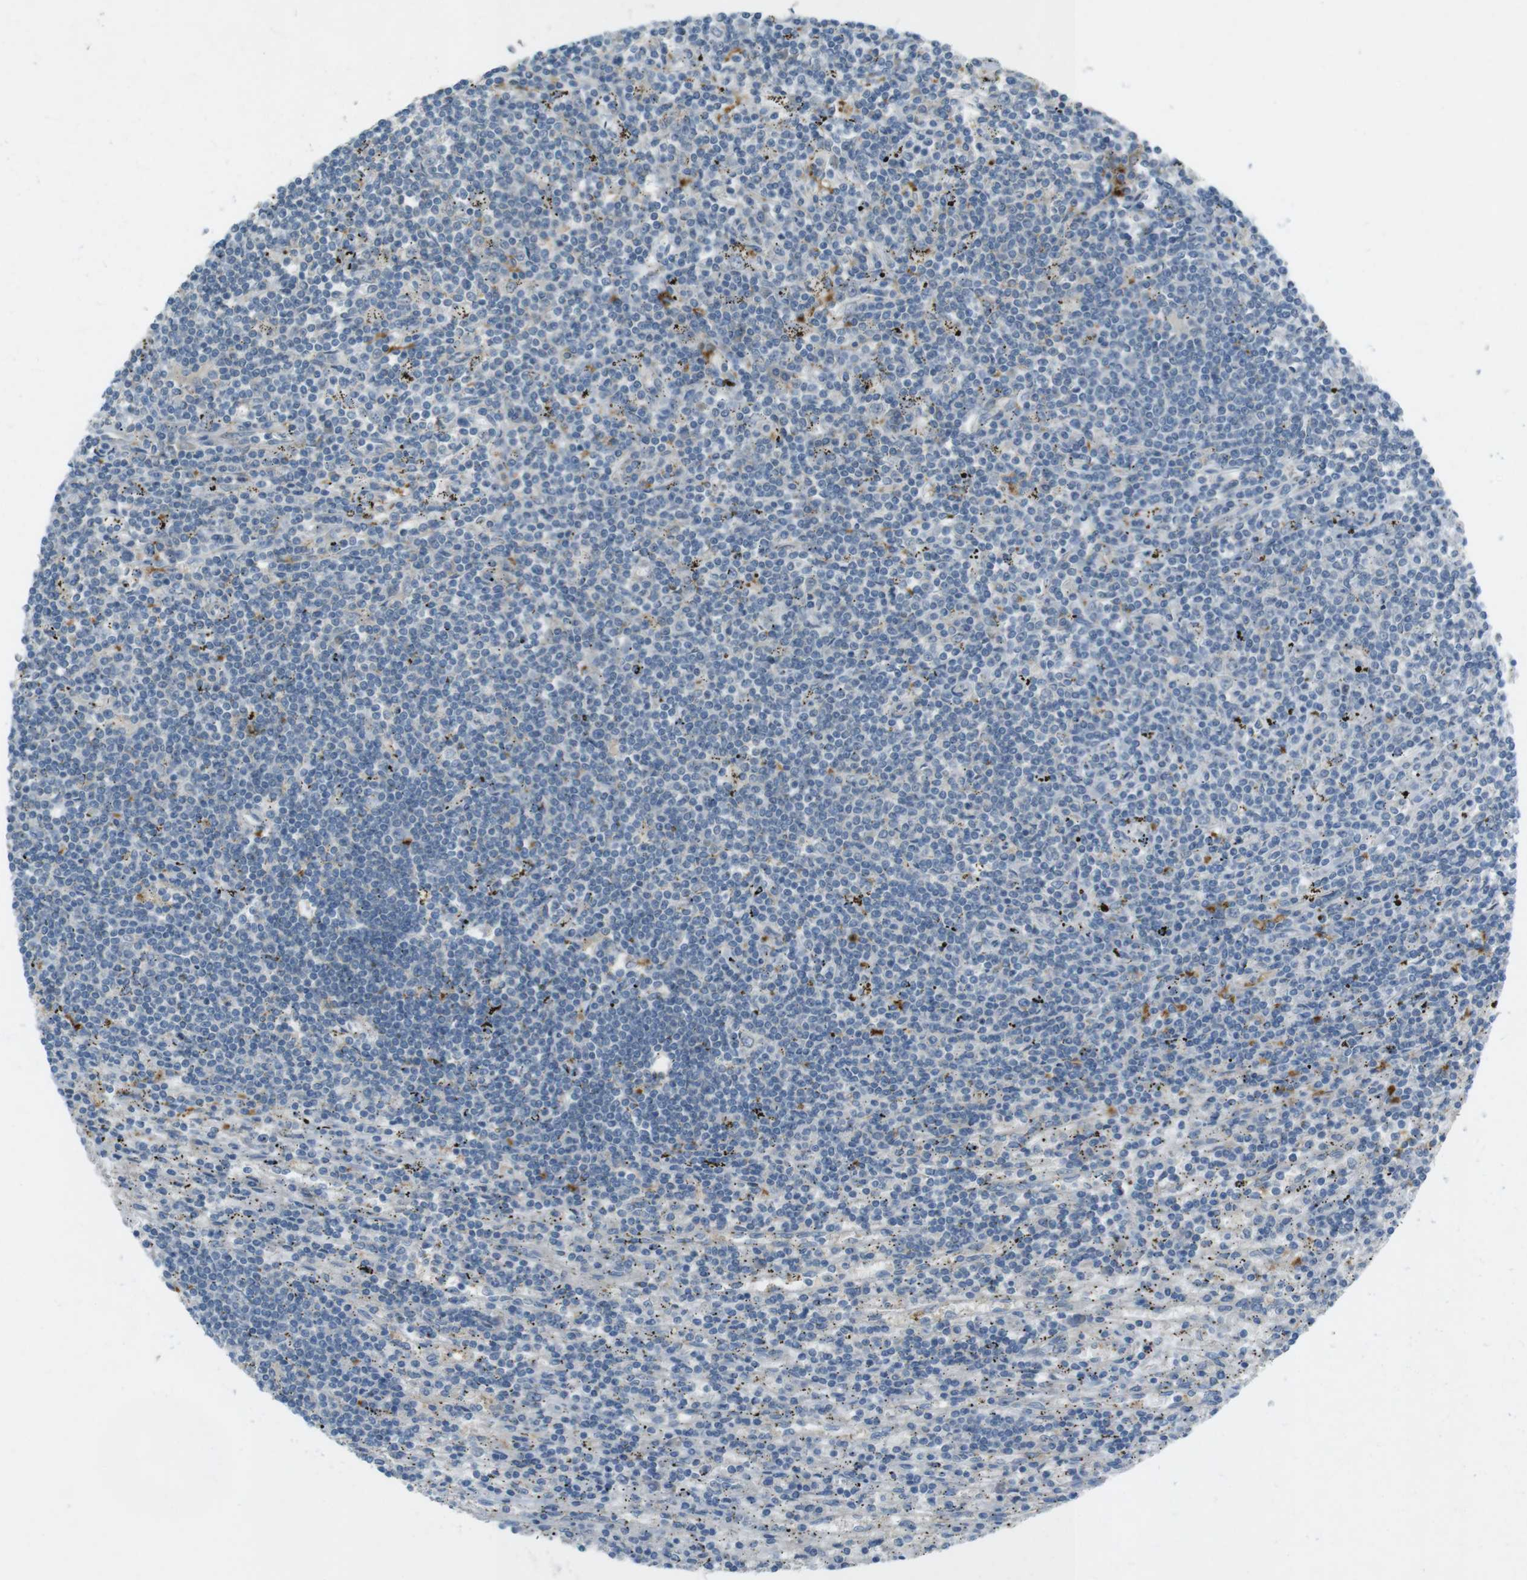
{"staining": {"intensity": "negative", "quantity": "none", "location": "none"}, "tissue": "lymphoma", "cell_type": "Tumor cells", "image_type": "cancer", "snomed": [{"axis": "morphology", "description": "Malignant lymphoma, non-Hodgkin's type, Low grade"}, {"axis": "topography", "description": "Spleen"}], "caption": "A histopathology image of human lymphoma is negative for staining in tumor cells.", "gene": "TMEM41B", "patient": {"sex": "male", "age": 76}}